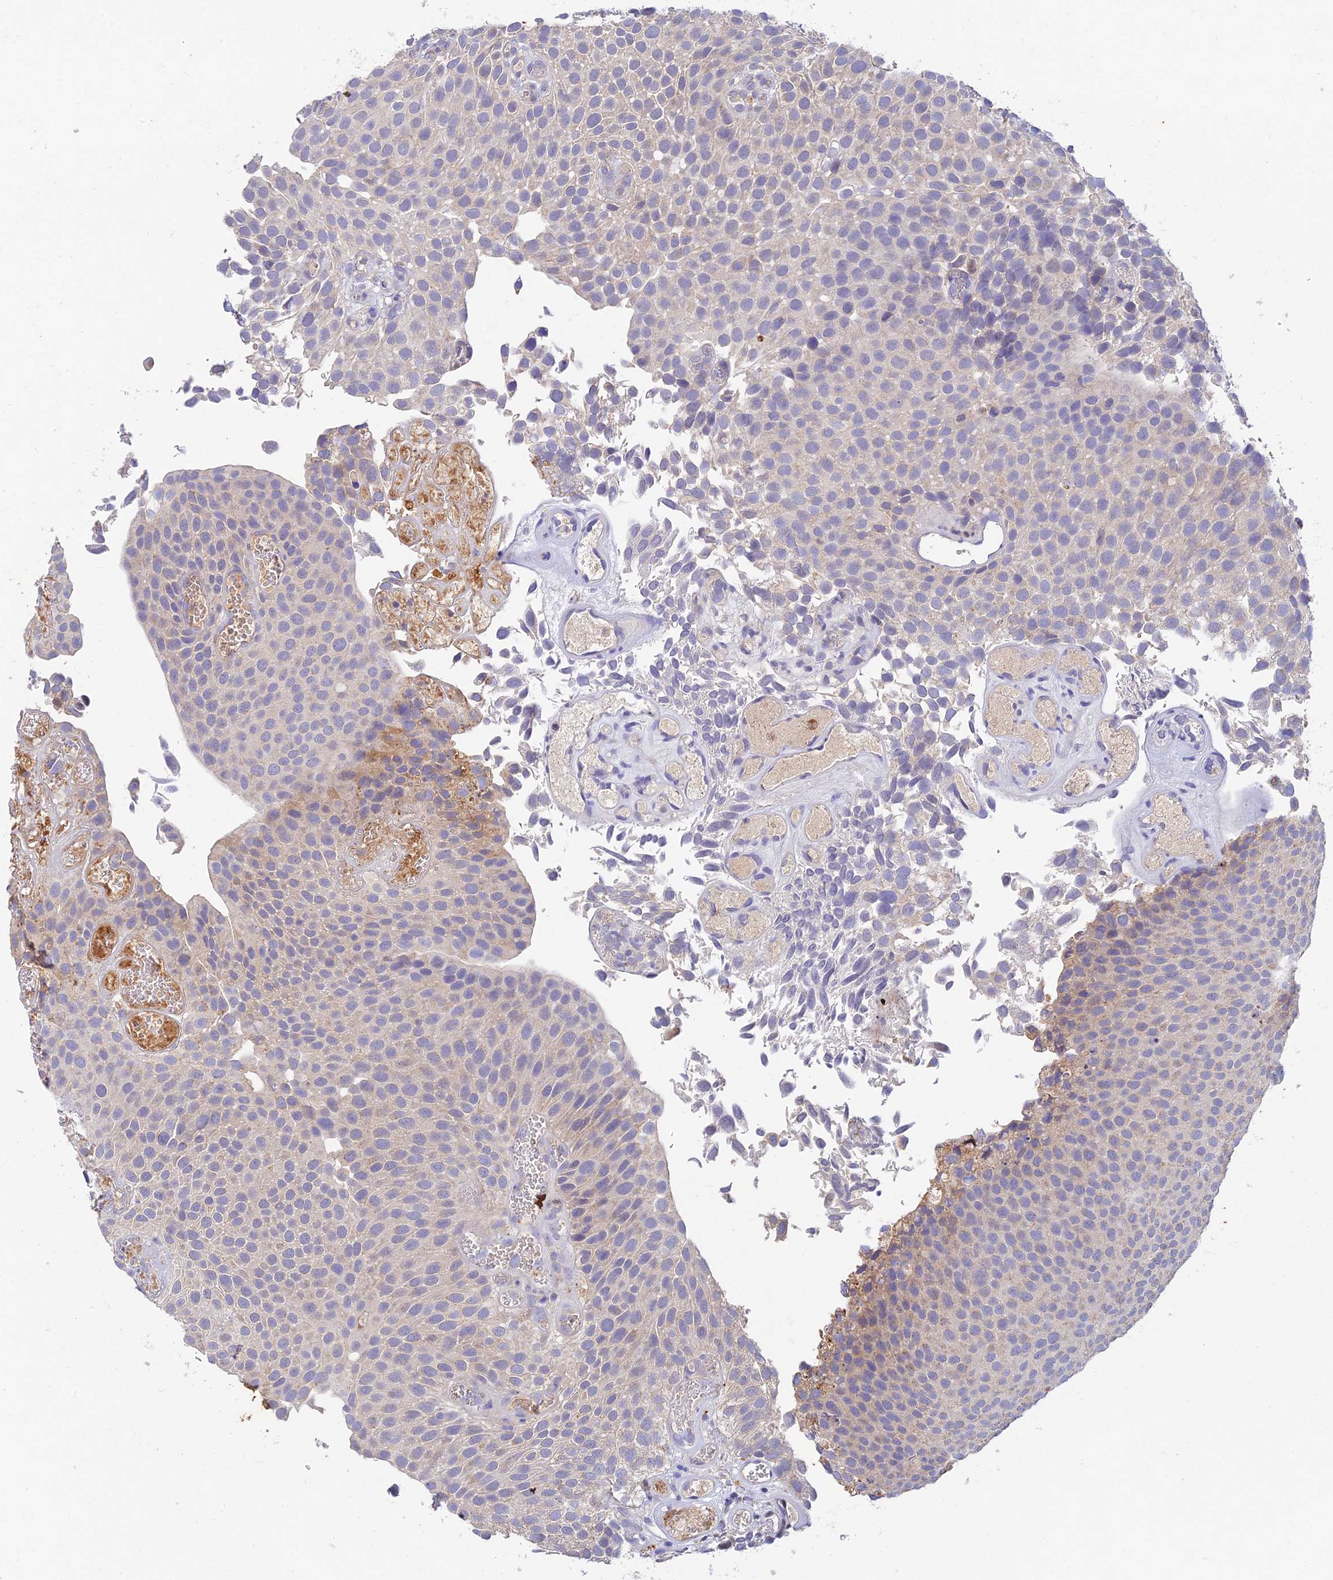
{"staining": {"intensity": "negative", "quantity": "none", "location": "none"}, "tissue": "urothelial cancer", "cell_type": "Tumor cells", "image_type": "cancer", "snomed": [{"axis": "morphology", "description": "Urothelial carcinoma, Low grade"}, {"axis": "topography", "description": "Urinary bladder"}], "caption": "This is an immunohistochemistry image of human urothelial cancer. There is no staining in tumor cells.", "gene": "ACSM5", "patient": {"sex": "male", "age": 89}}